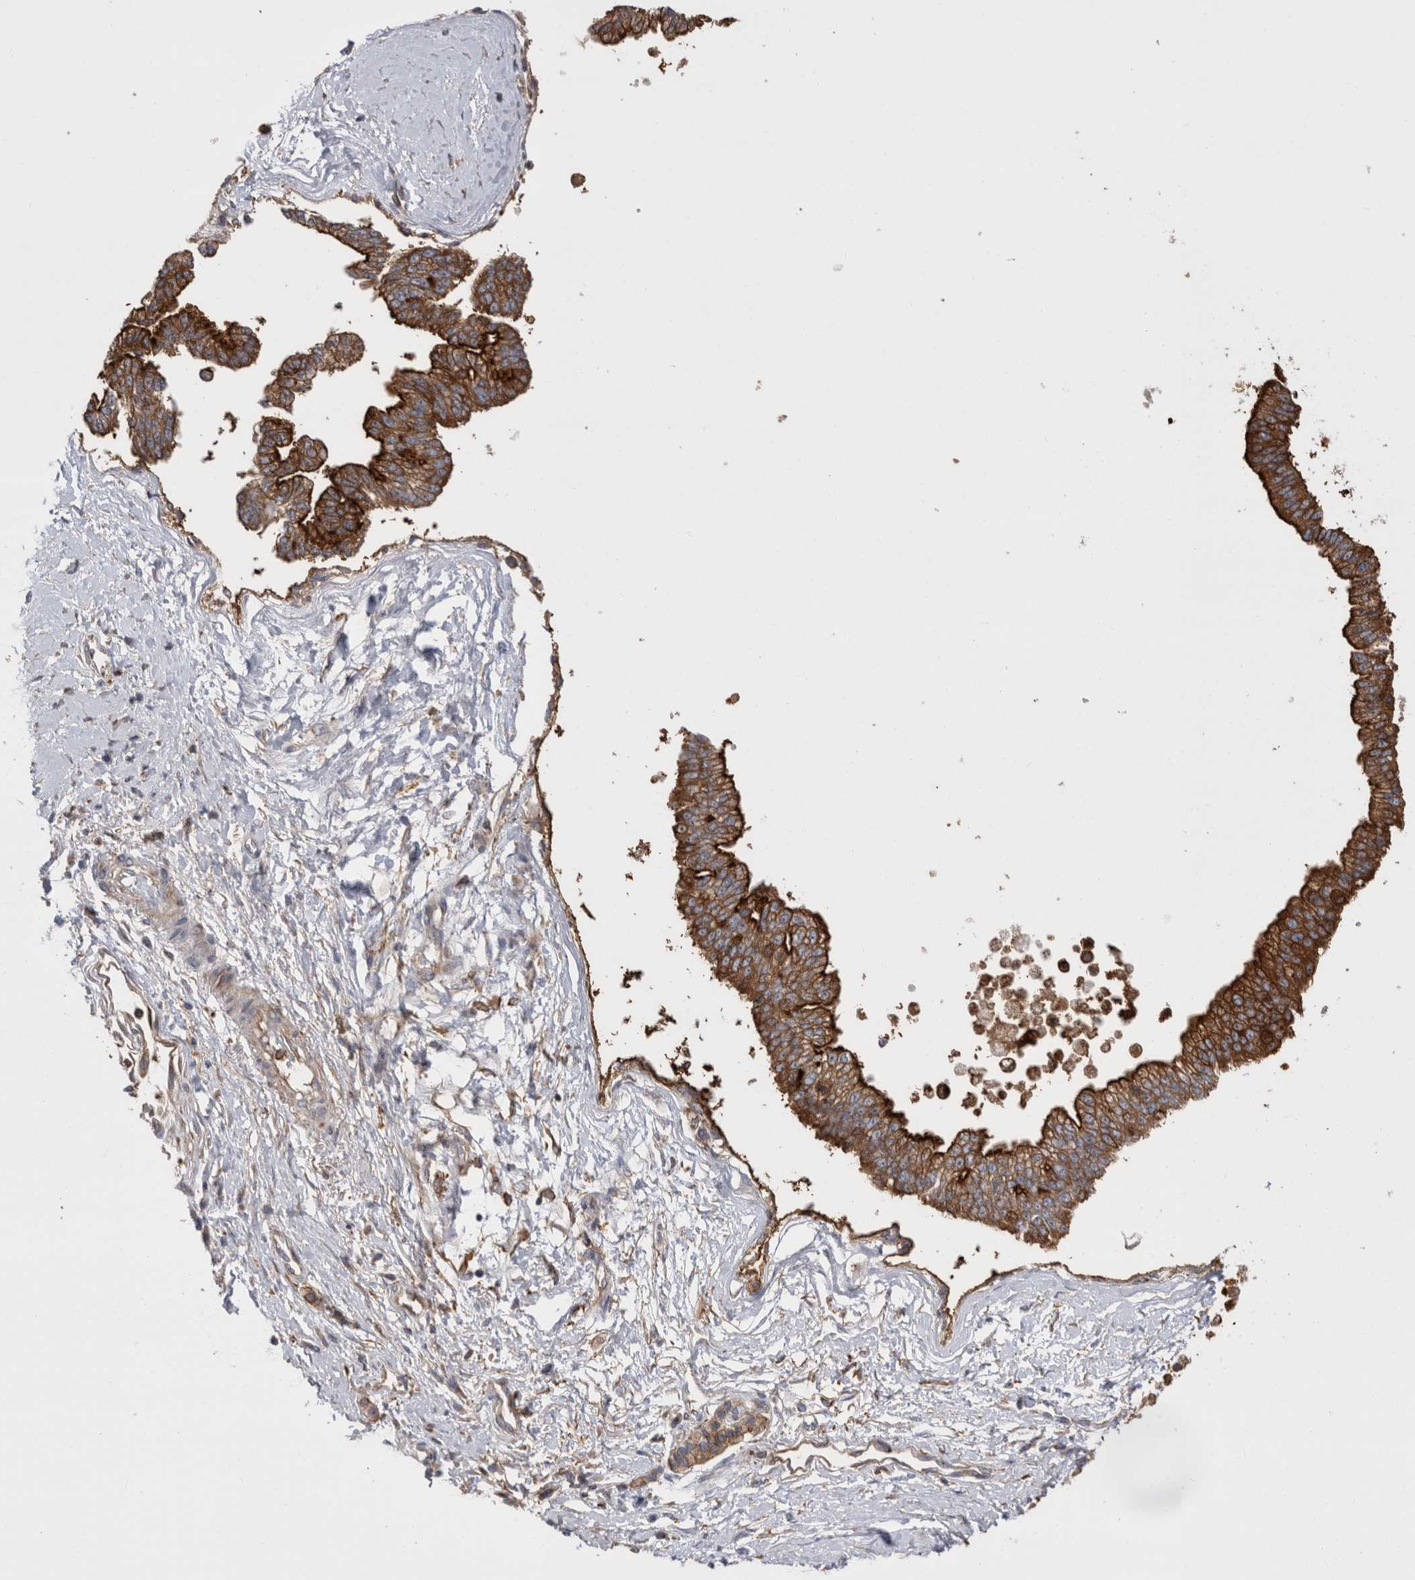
{"staining": {"intensity": "strong", "quantity": ">75%", "location": "cytoplasmic/membranous"}, "tissue": "pancreatic cancer", "cell_type": "Tumor cells", "image_type": "cancer", "snomed": [{"axis": "morphology", "description": "Adenocarcinoma, NOS"}, {"axis": "topography", "description": "Pancreas"}], "caption": "IHC photomicrograph of pancreatic cancer stained for a protein (brown), which exhibits high levels of strong cytoplasmic/membranous expression in approximately >75% of tumor cells.", "gene": "RAB11FIP1", "patient": {"sex": "male", "age": 72}}